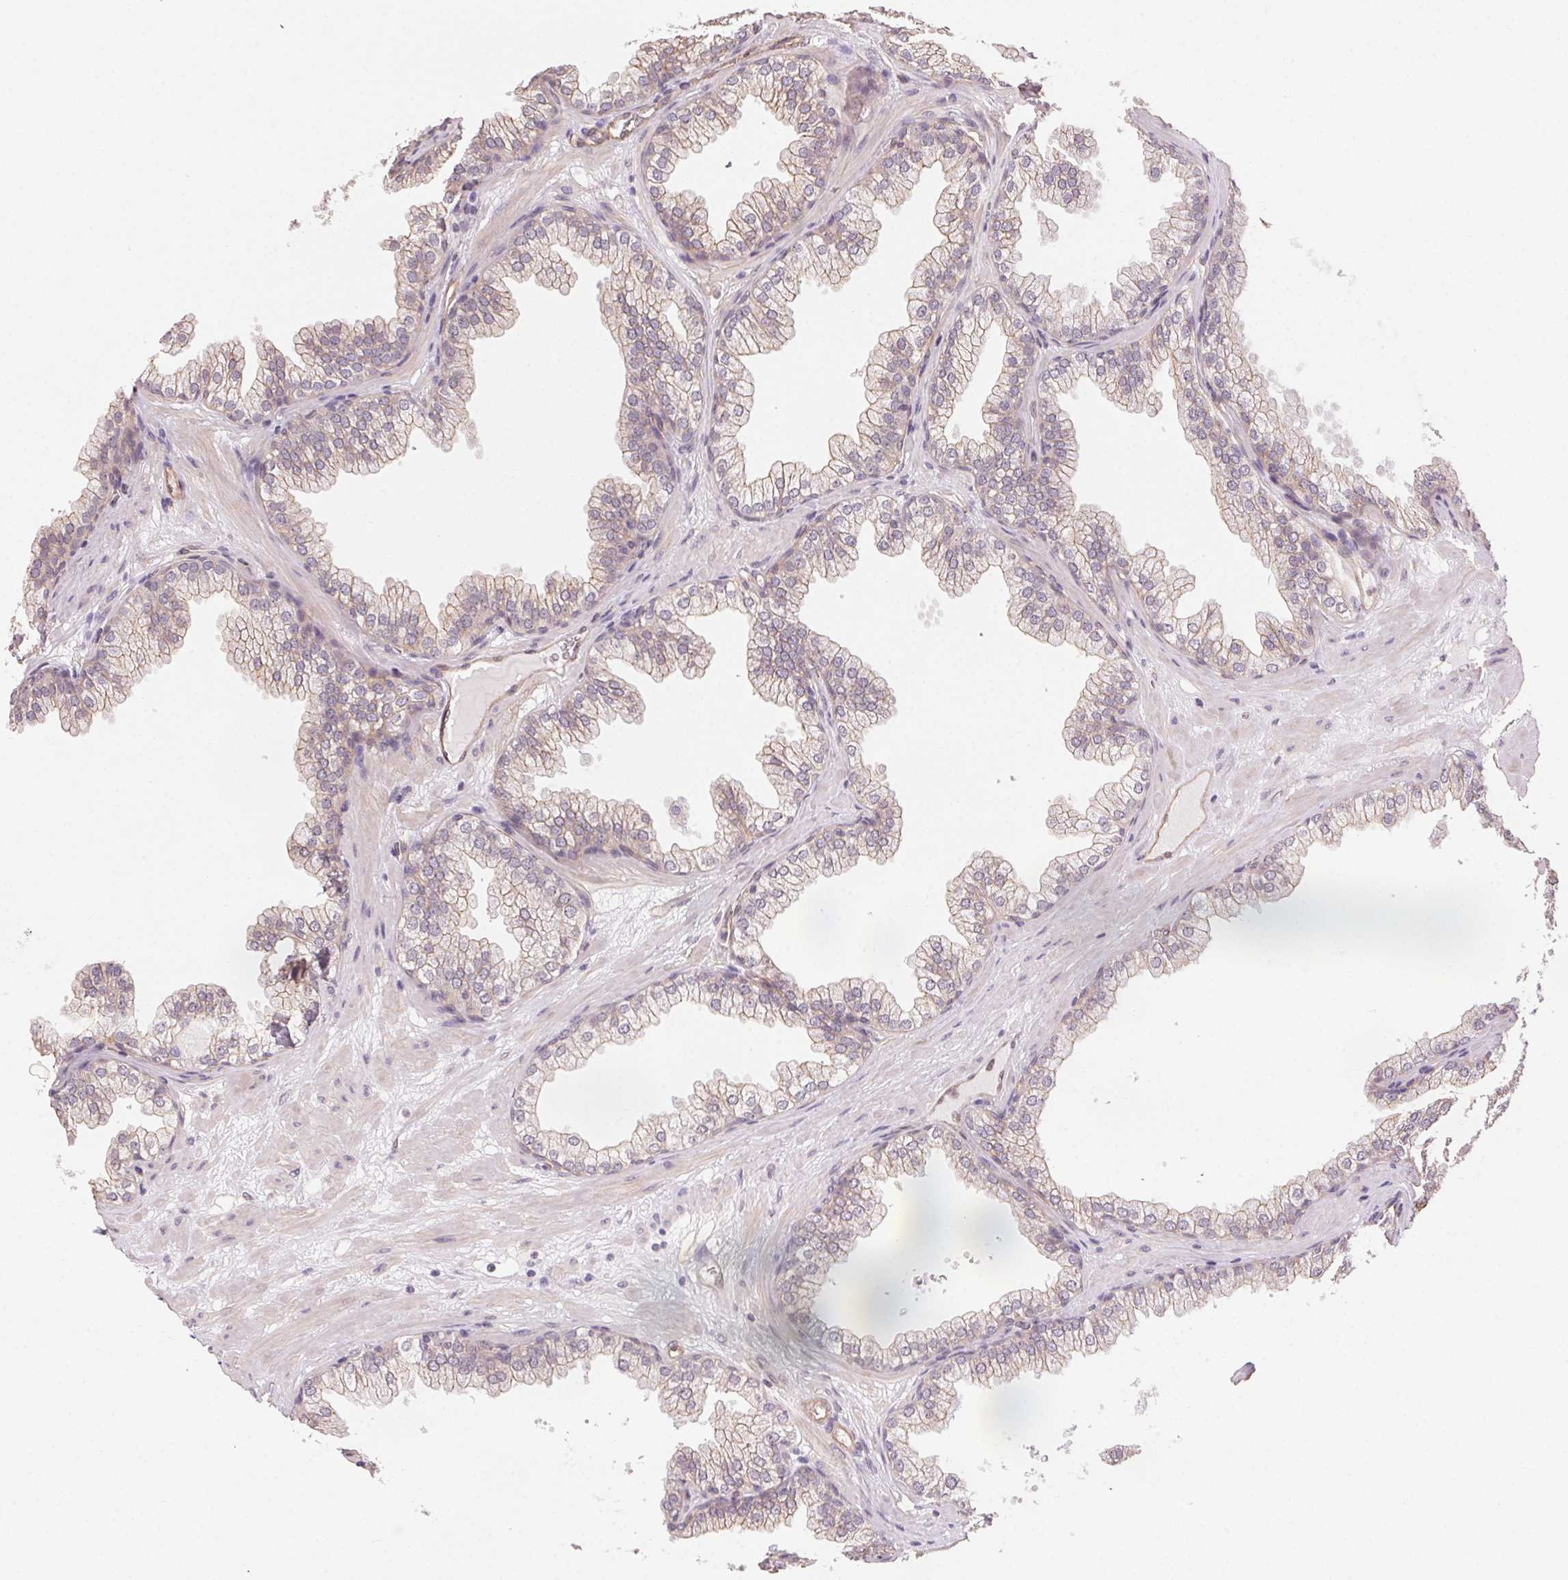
{"staining": {"intensity": "weak", "quantity": "<25%", "location": "cytoplasmic/membranous"}, "tissue": "prostate", "cell_type": "Glandular cells", "image_type": "normal", "snomed": [{"axis": "morphology", "description": "Normal tissue, NOS"}, {"axis": "topography", "description": "Prostate"}], "caption": "Immunohistochemistry (IHC) histopathology image of benign prostate: prostate stained with DAB shows no significant protein staining in glandular cells. The staining was performed using DAB (3,3'-diaminobenzidine) to visualize the protein expression in brown, while the nuclei were stained in blue with hematoxylin (Magnification: 20x).", "gene": "PLA2G4F", "patient": {"sex": "male", "age": 37}}